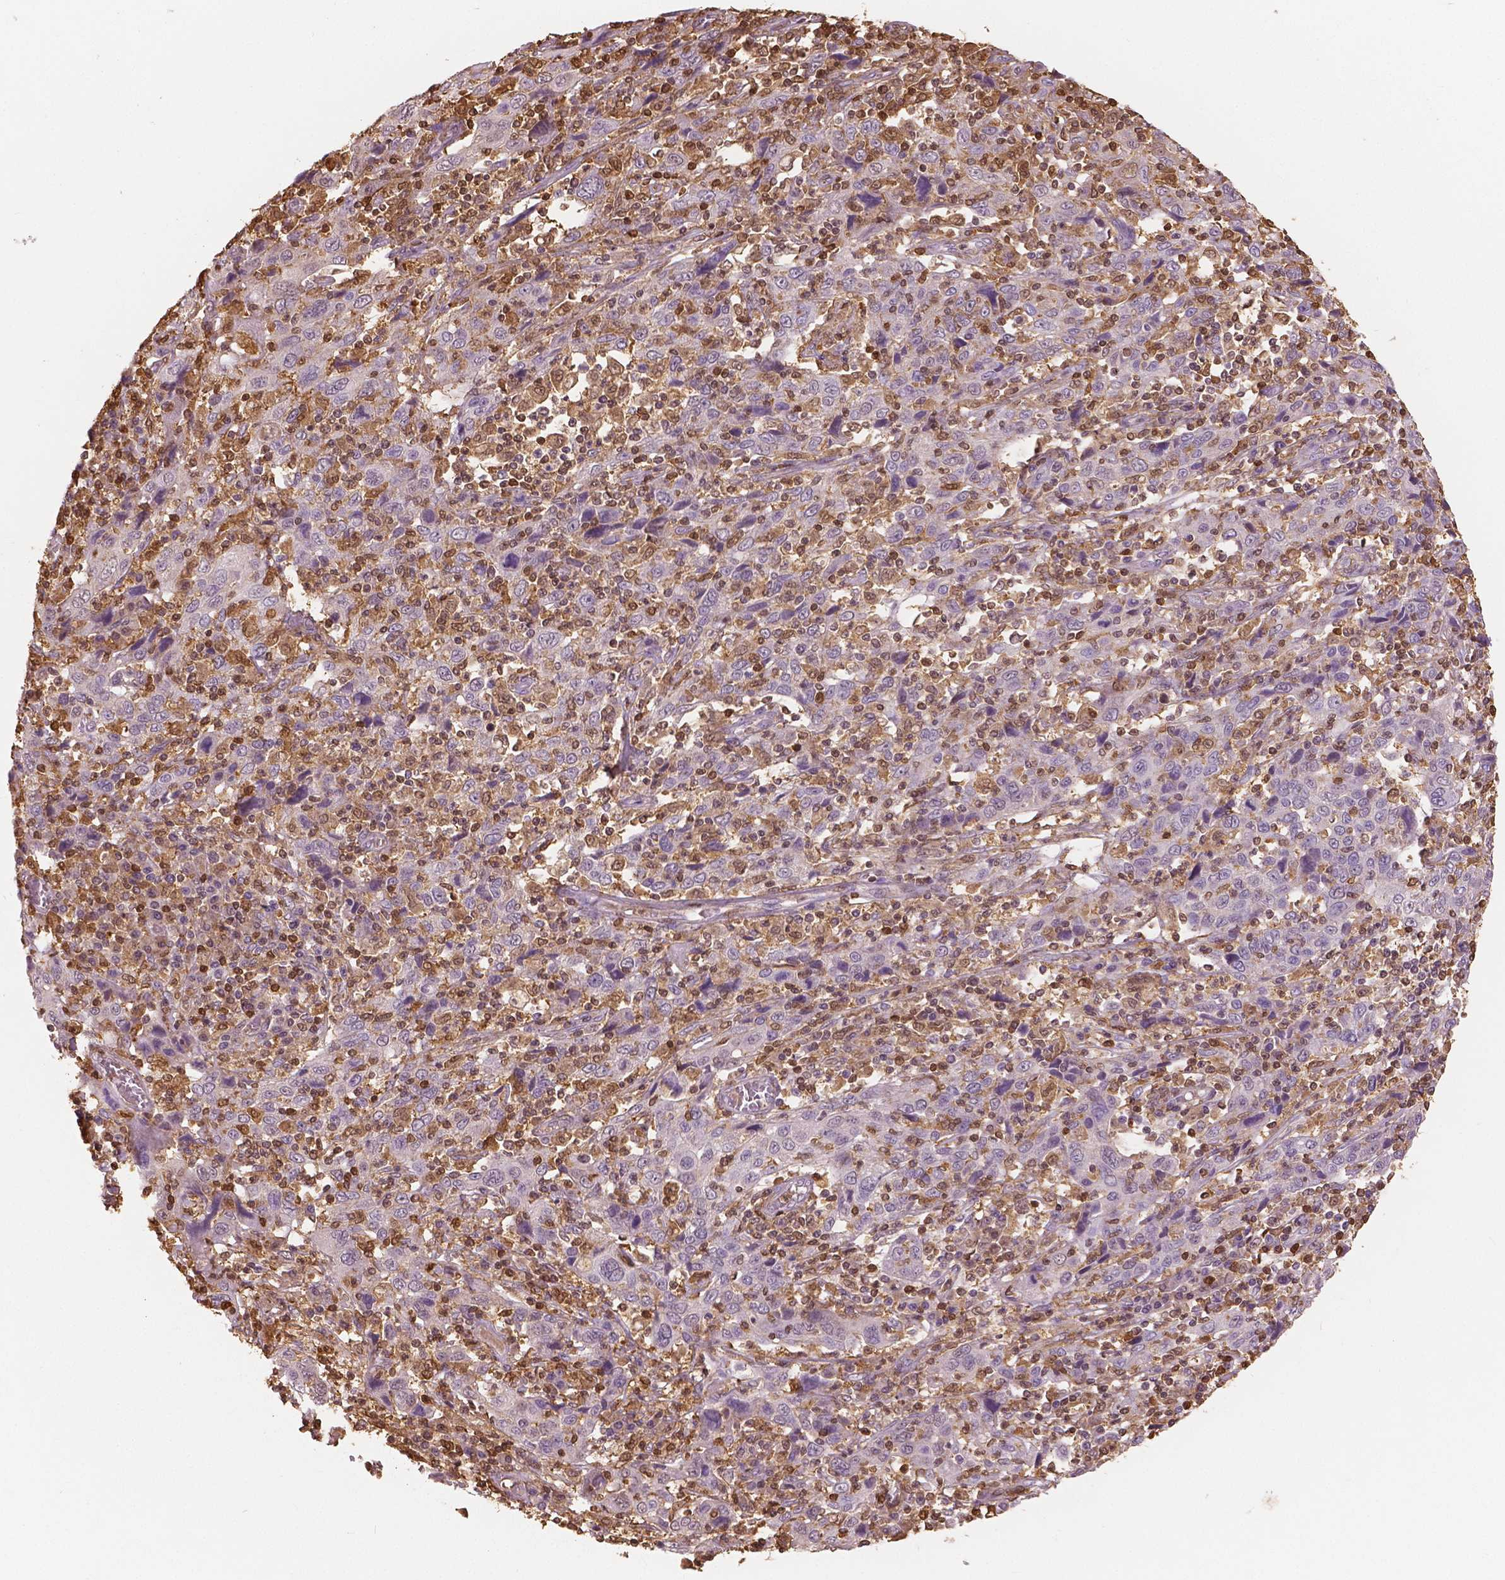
{"staining": {"intensity": "negative", "quantity": "none", "location": "none"}, "tissue": "cervical cancer", "cell_type": "Tumor cells", "image_type": "cancer", "snomed": [{"axis": "morphology", "description": "Squamous cell carcinoma, NOS"}, {"axis": "topography", "description": "Cervix"}], "caption": "An immunohistochemistry histopathology image of cervical squamous cell carcinoma is shown. There is no staining in tumor cells of cervical squamous cell carcinoma.", "gene": "S100A4", "patient": {"sex": "female", "age": 46}}